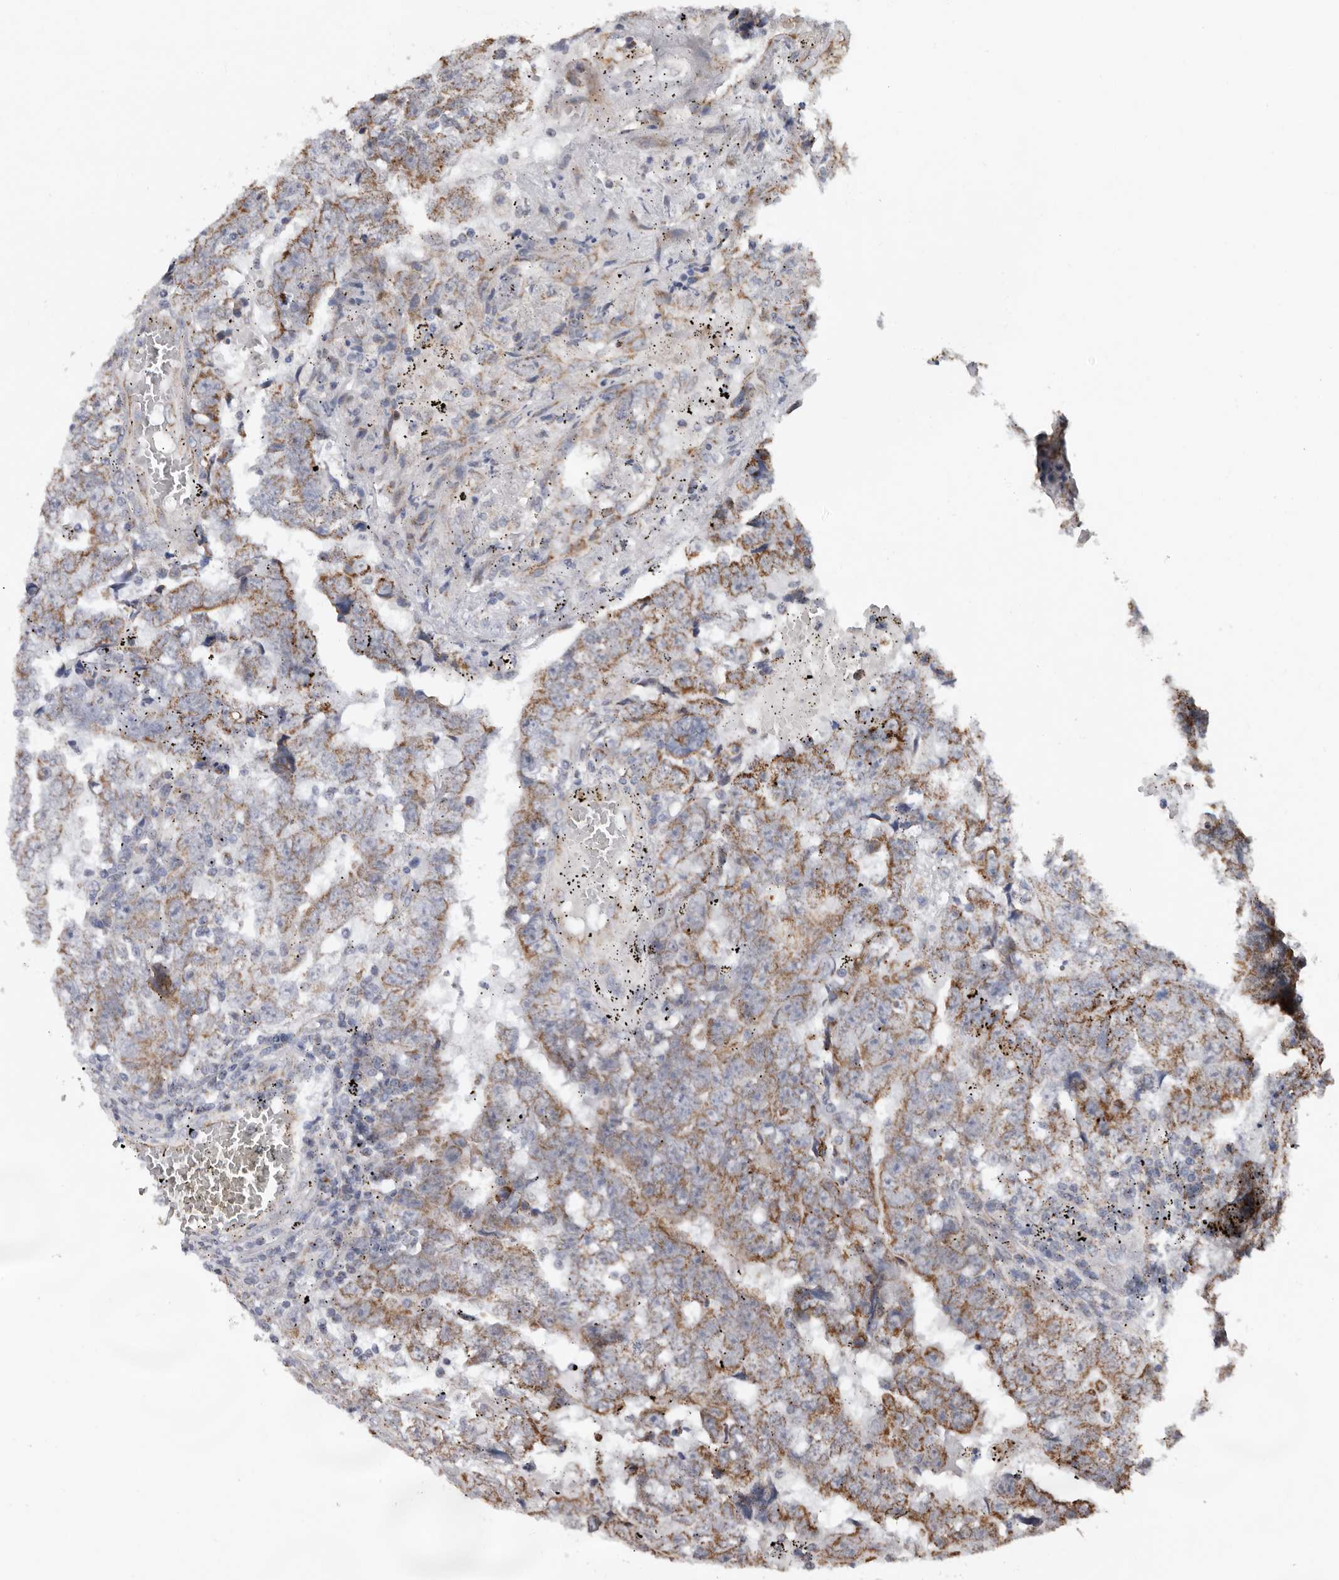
{"staining": {"intensity": "weak", "quantity": "25%-75%", "location": "cytoplasmic/membranous"}, "tissue": "testis cancer", "cell_type": "Tumor cells", "image_type": "cancer", "snomed": [{"axis": "morphology", "description": "Carcinoma, Embryonal, NOS"}, {"axis": "topography", "description": "Testis"}], "caption": "The photomicrograph reveals a brown stain indicating the presence of a protein in the cytoplasmic/membranous of tumor cells in testis cancer (embryonal carcinoma).", "gene": "MRPL18", "patient": {"sex": "male", "age": 25}}